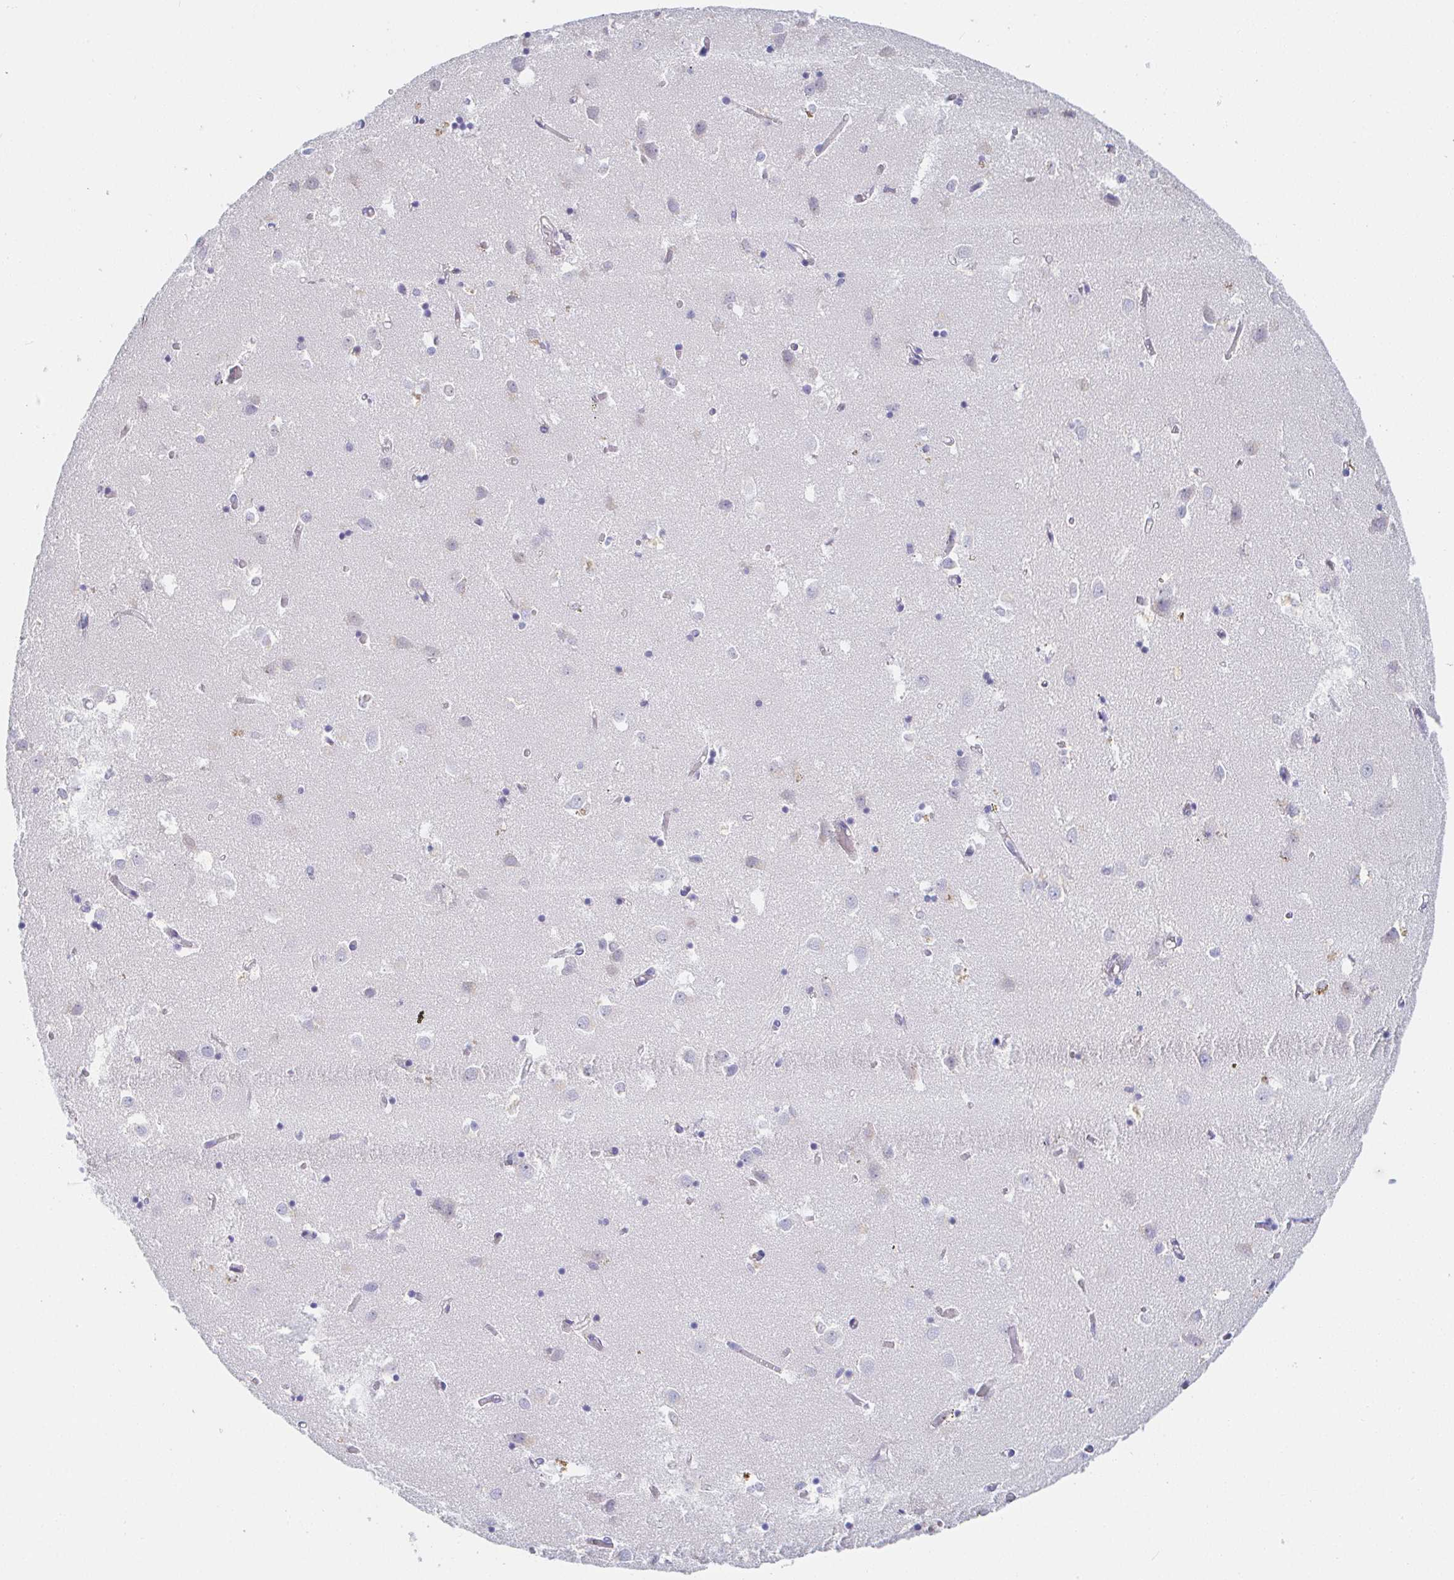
{"staining": {"intensity": "negative", "quantity": "none", "location": "none"}, "tissue": "caudate", "cell_type": "Glial cells", "image_type": "normal", "snomed": [{"axis": "morphology", "description": "Normal tissue, NOS"}, {"axis": "topography", "description": "Lateral ventricle wall"}], "caption": "A photomicrograph of caudate stained for a protein exhibits no brown staining in glial cells.", "gene": "PDE6B", "patient": {"sex": "male", "age": 70}}